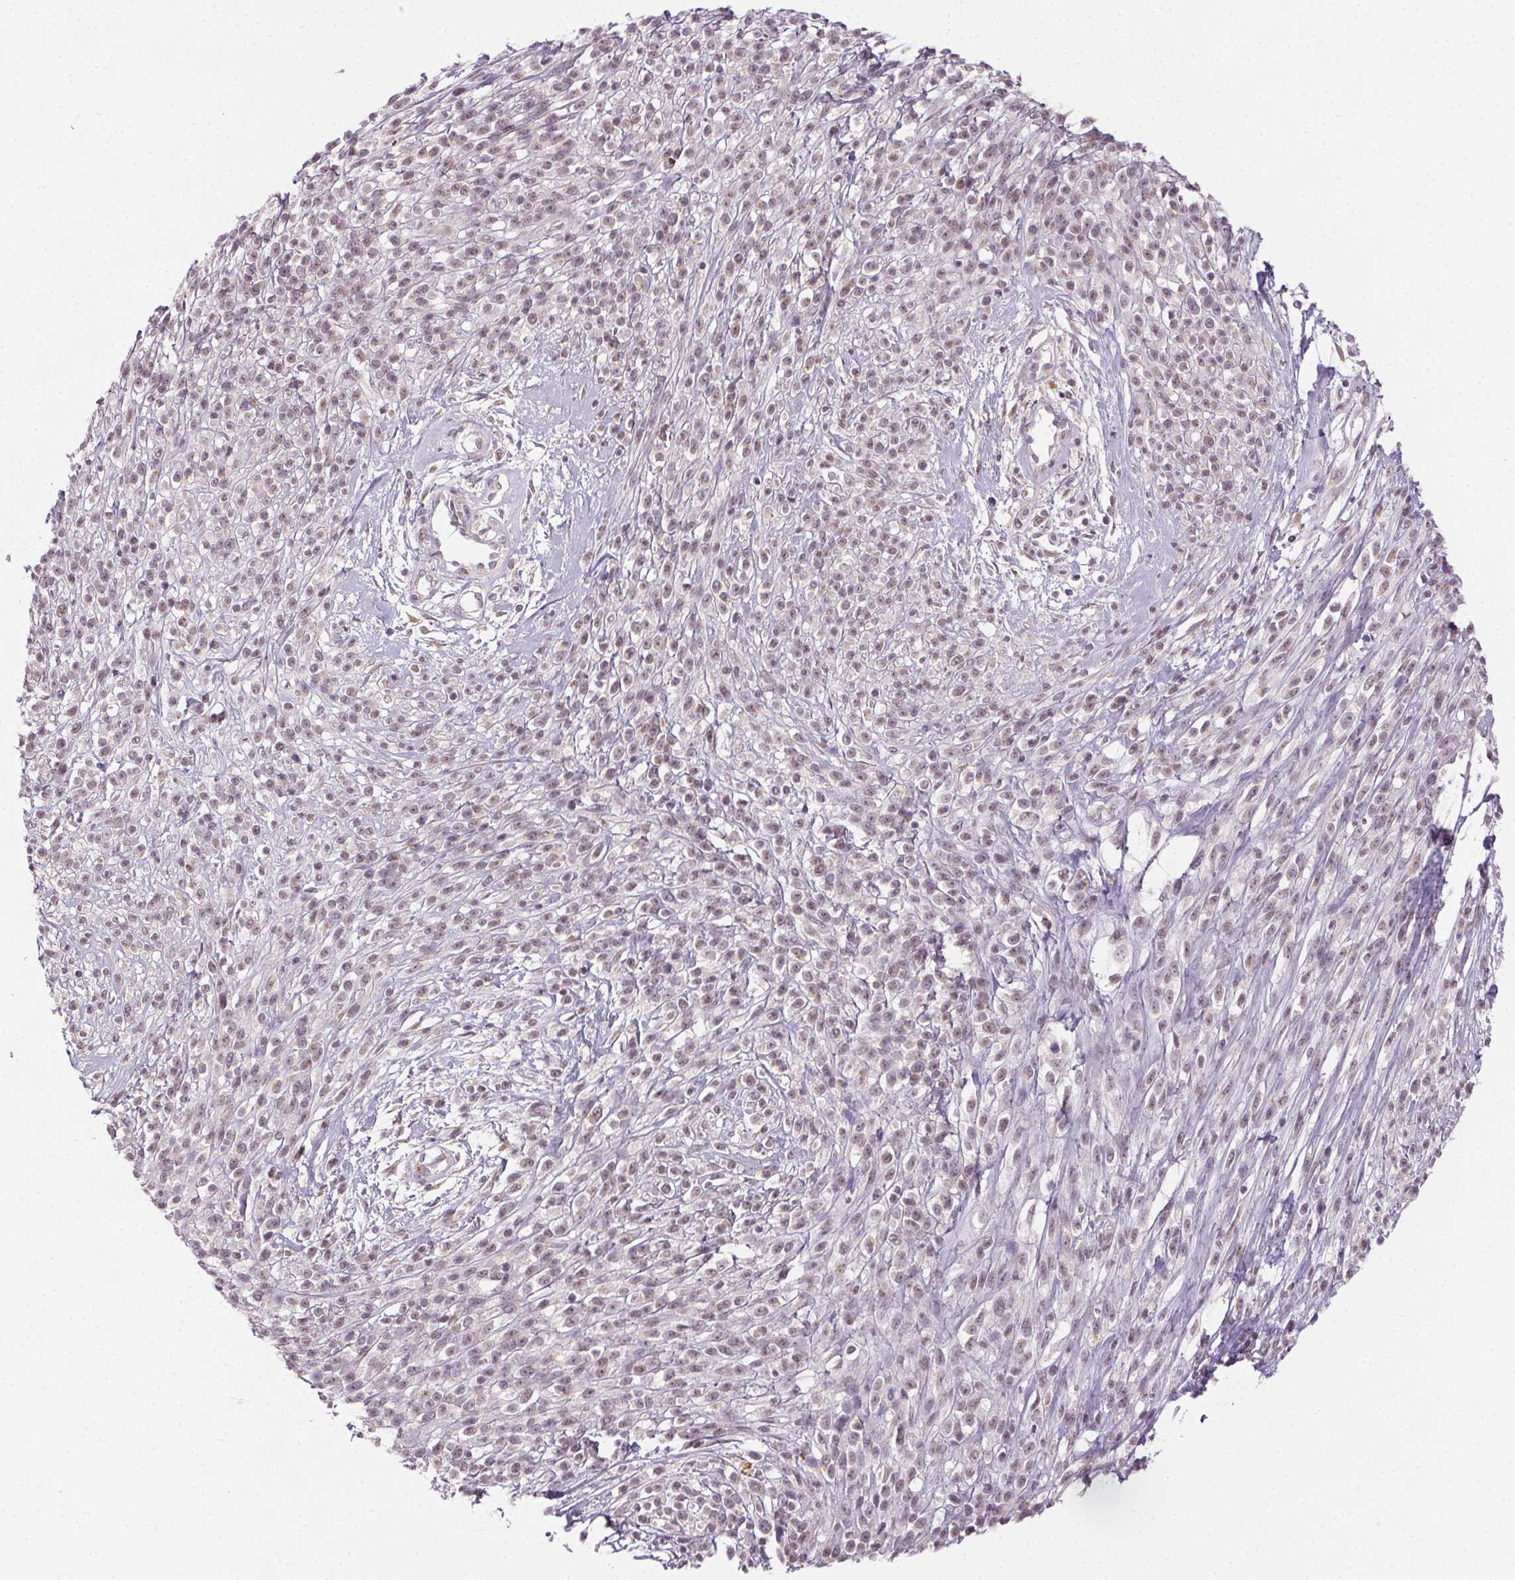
{"staining": {"intensity": "weak", "quantity": "25%-75%", "location": "nuclear"}, "tissue": "melanoma", "cell_type": "Tumor cells", "image_type": "cancer", "snomed": [{"axis": "morphology", "description": "Malignant melanoma, NOS"}, {"axis": "topography", "description": "Skin"}, {"axis": "topography", "description": "Skin of trunk"}], "caption": "Malignant melanoma stained for a protein (brown) exhibits weak nuclear positive expression in about 25%-75% of tumor cells.", "gene": "FAM168A", "patient": {"sex": "male", "age": 74}}